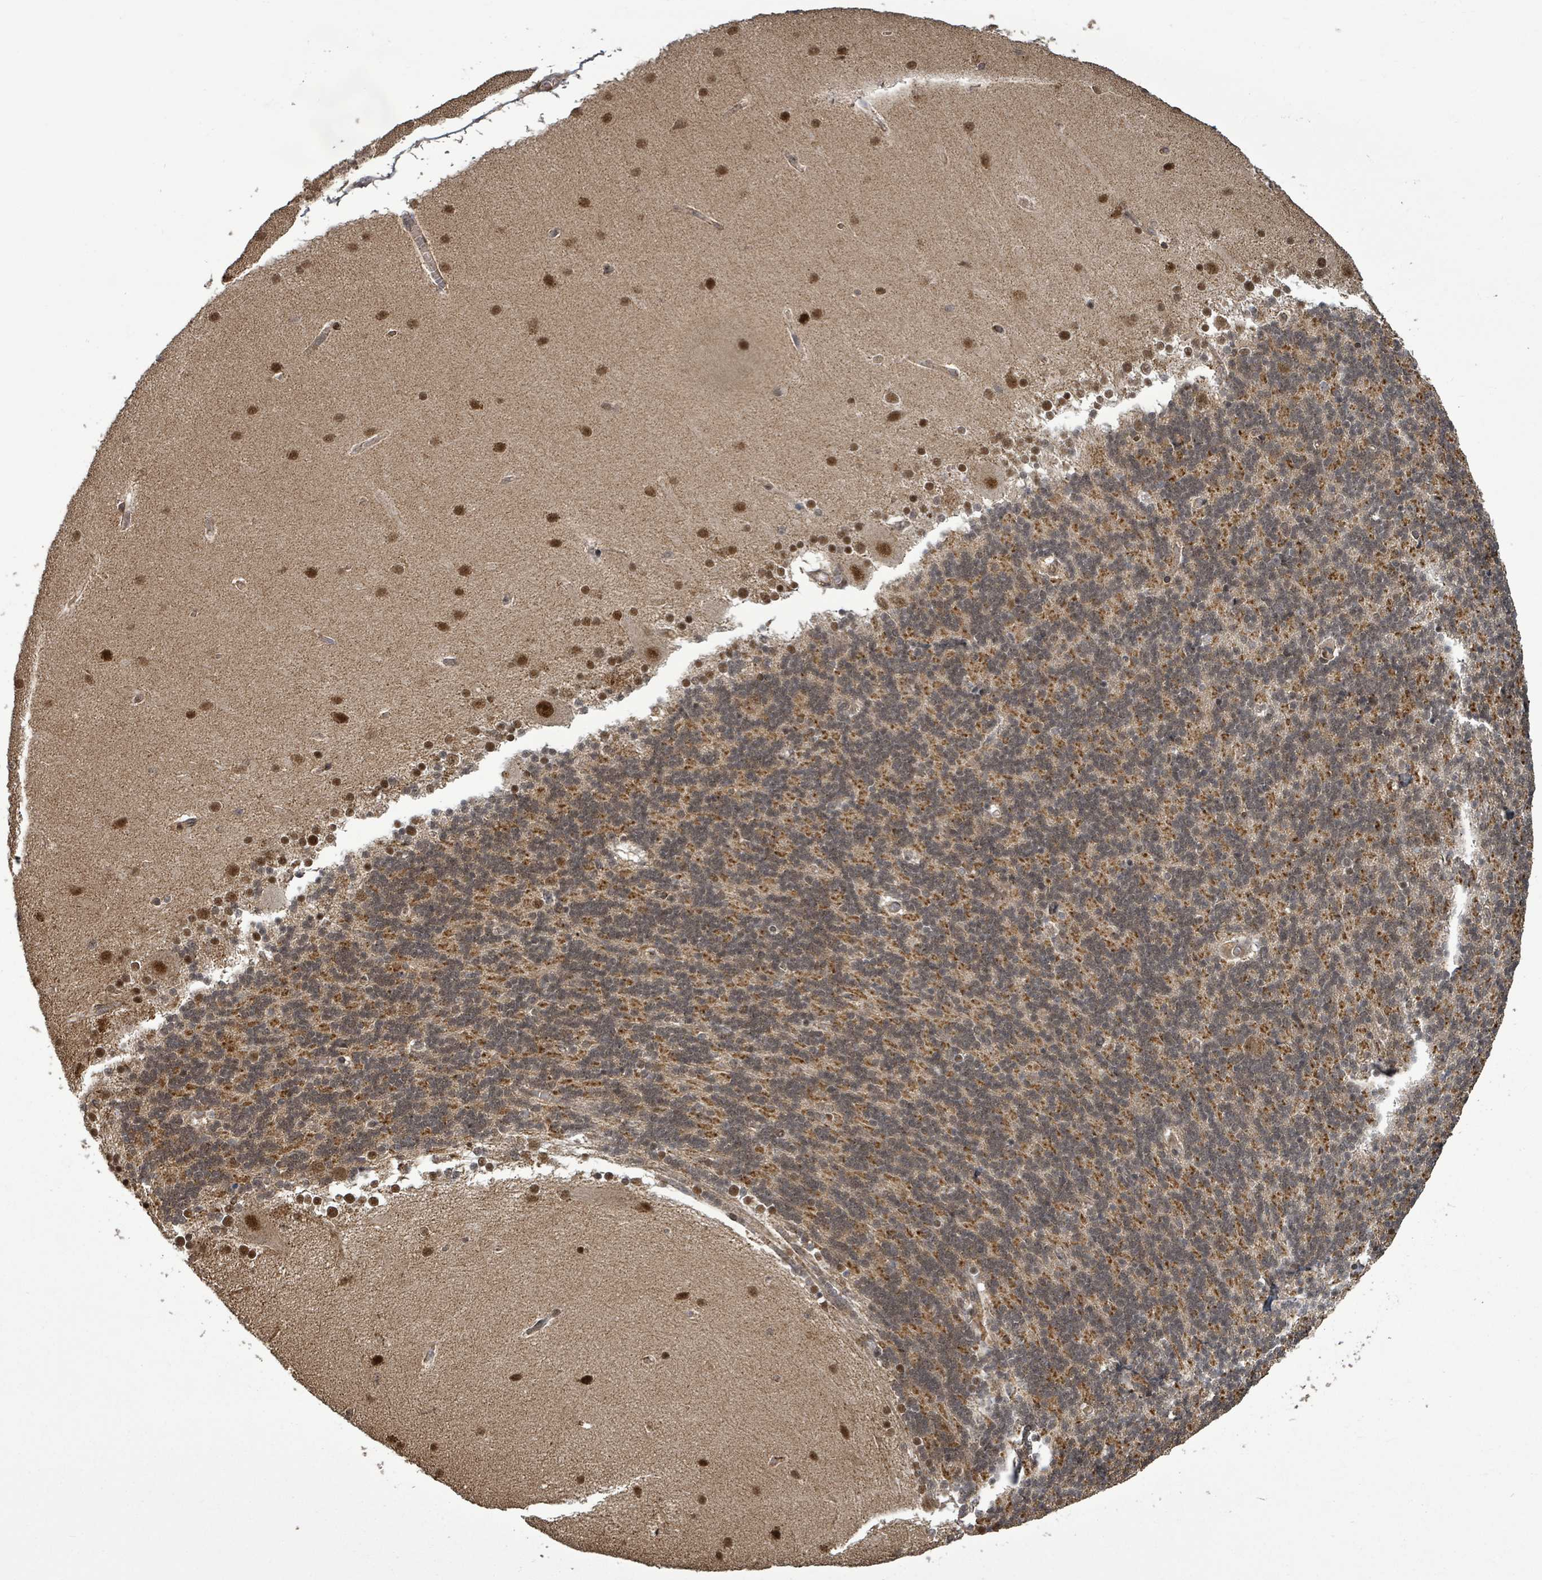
{"staining": {"intensity": "moderate", "quantity": "25%-75%", "location": "cytoplasmic/membranous,nuclear"}, "tissue": "cerebellum", "cell_type": "Cells in granular layer", "image_type": "normal", "snomed": [{"axis": "morphology", "description": "Normal tissue, NOS"}, {"axis": "topography", "description": "Cerebellum"}], "caption": "Immunohistochemical staining of unremarkable human cerebellum exhibits medium levels of moderate cytoplasmic/membranous,nuclear positivity in approximately 25%-75% of cells in granular layer.", "gene": "PATZ1", "patient": {"sex": "female", "age": 54}}